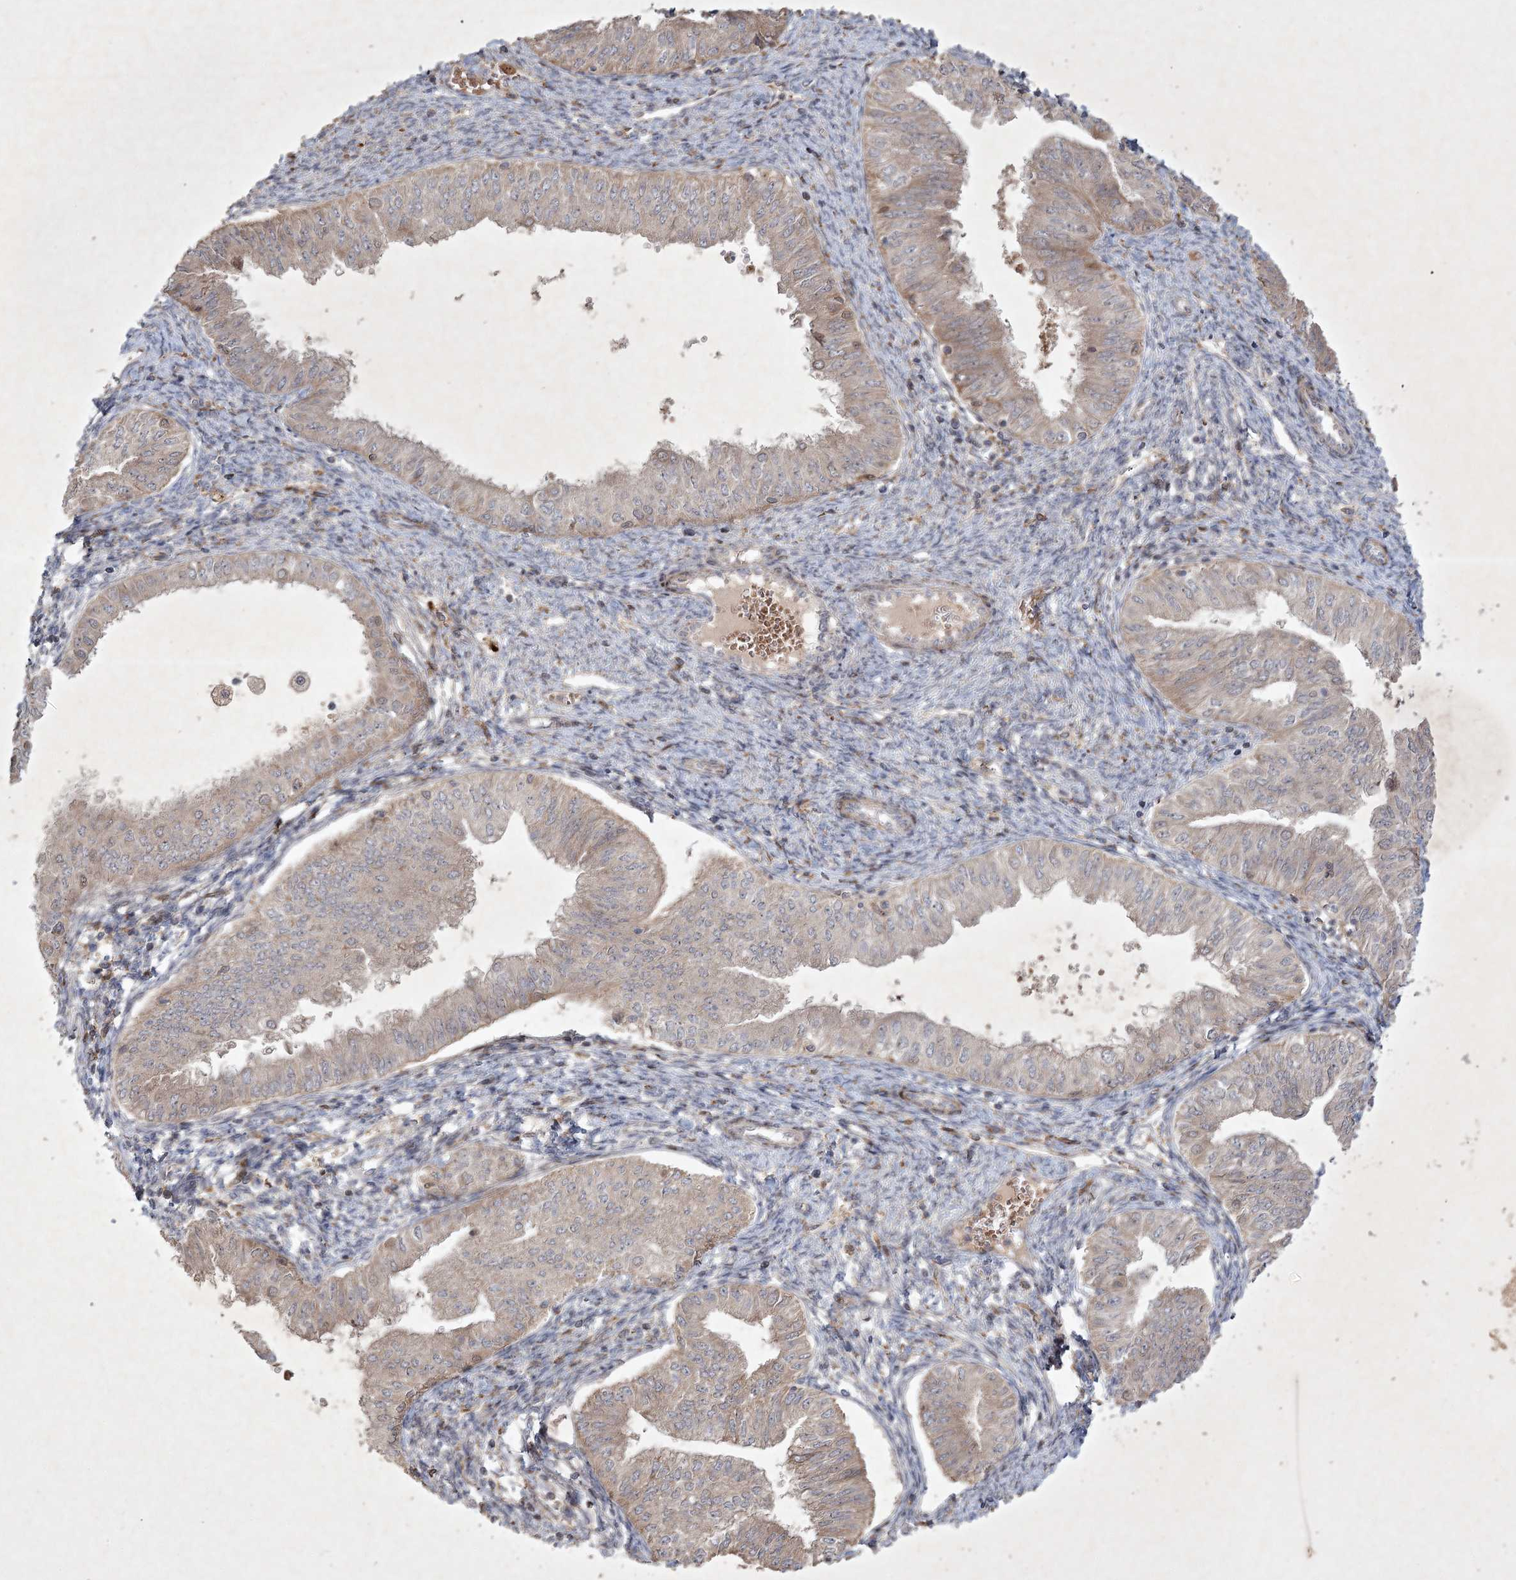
{"staining": {"intensity": "weak", "quantity": "<25%", "location": "cytoplasmic/membranous"}, "tissue": "endometrial cancer", "cell_type": "Tumor cells", "image_type": "cancer", "snomed": [{"axis": "morphology", "description": "Normal tissue, NOS"}, {"axis": "morphology", "description": "Adenocarcinoma, NOS"}, {"axis": "topography", "description": "Endometrium"}], "caption": "The IHC photomicrograph has no significant positivity in tumor cells of endometrial adenocarcinoma tissue.", "gene": "KBTBD4", "patient": {"sex": "female", "age": 53}}